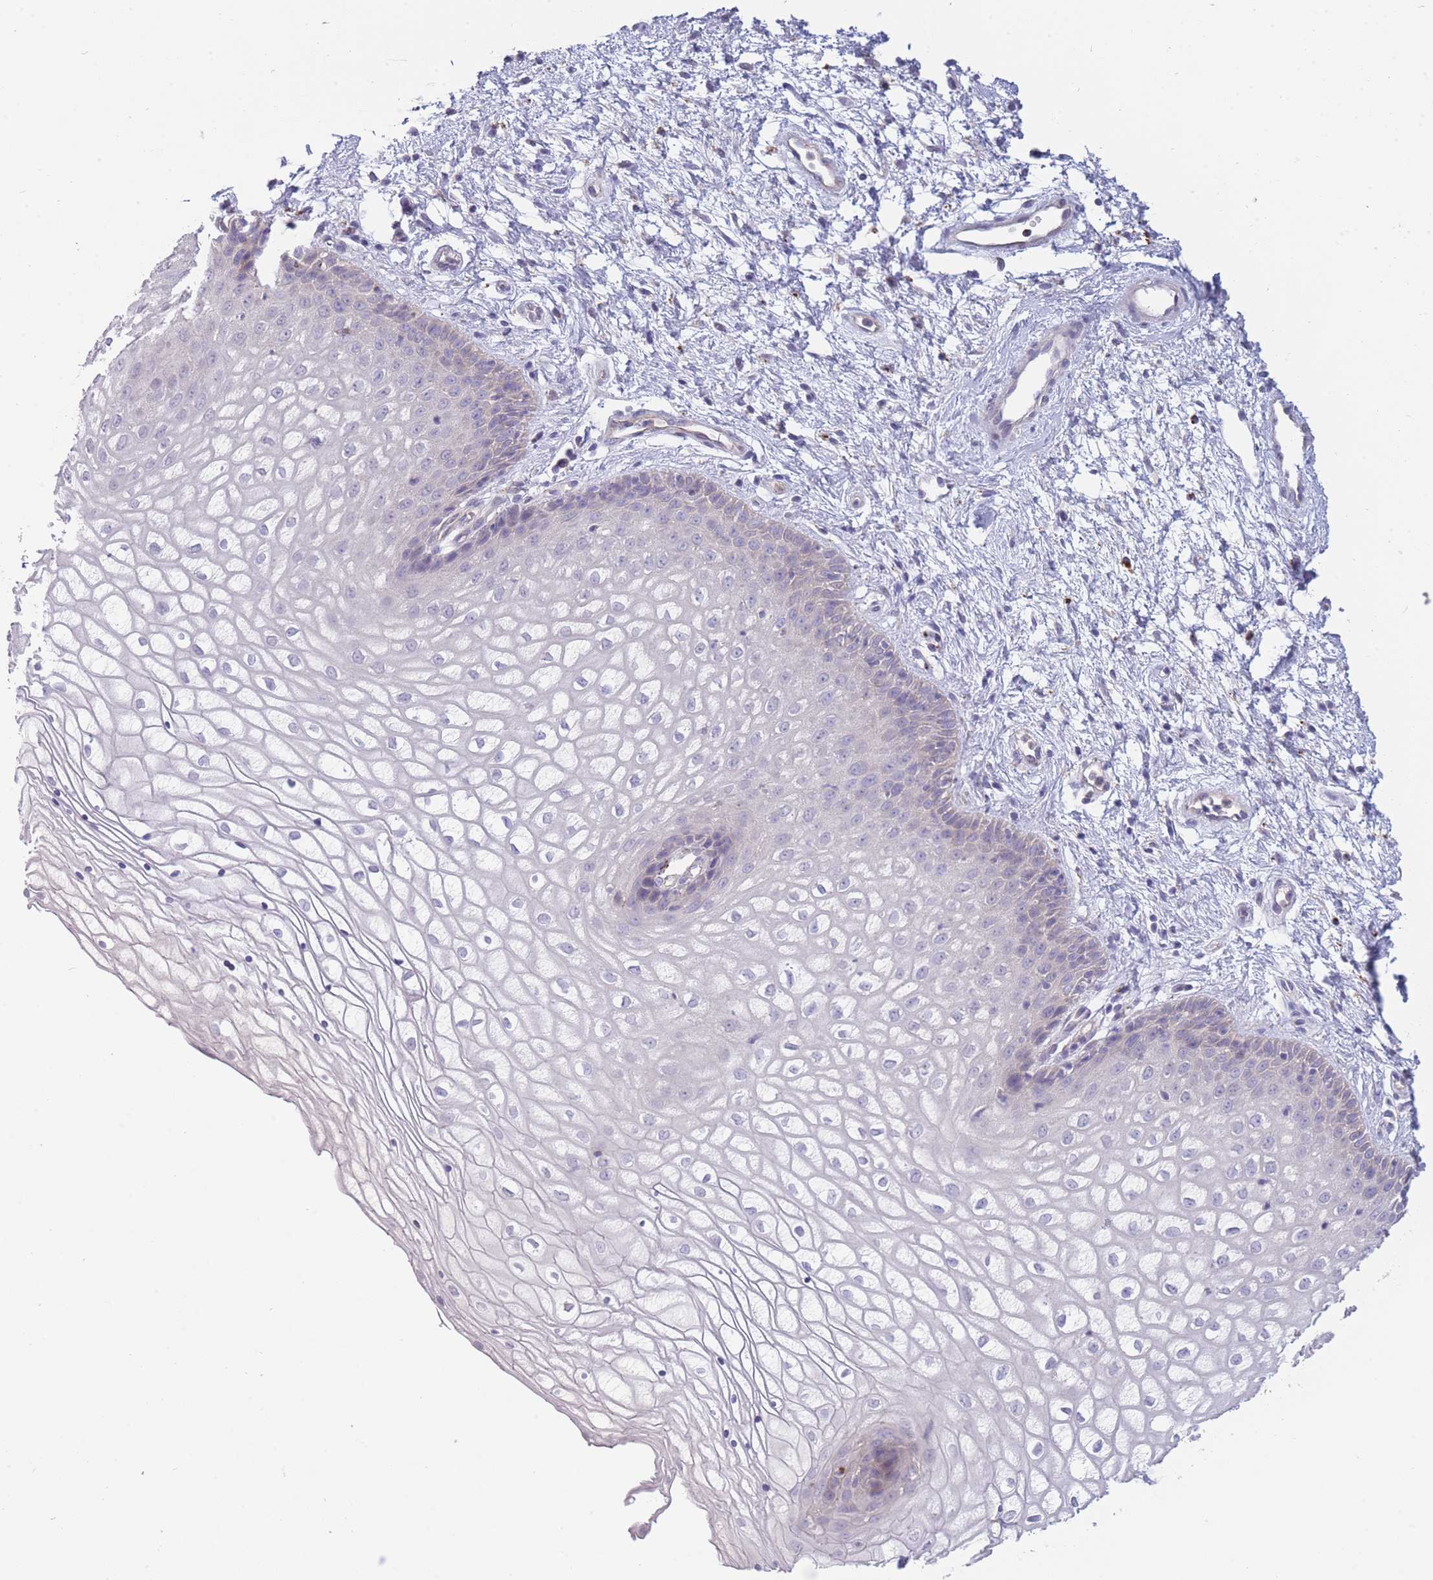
{"staining": {"intensity": "negative", "quantity": "none", "location": "none"}, "tissue": "vagina", "cell_type": "Squamous epithelial cells", "image_type": "normal", "snomed": [{"axis": "morphology", "description": "Normal tissue, NOS"}, {"axis": "topography", "description": "Vagina"}], "caption": "High power microscopy histopathology image of an immunohistochemistry (IHC) photomicrograph of unremarkable vagina, revealing no significant expression in squamous epithelial cells.", "gene": "TRIM61", "patient": {"sex": "female", "age": 34}}